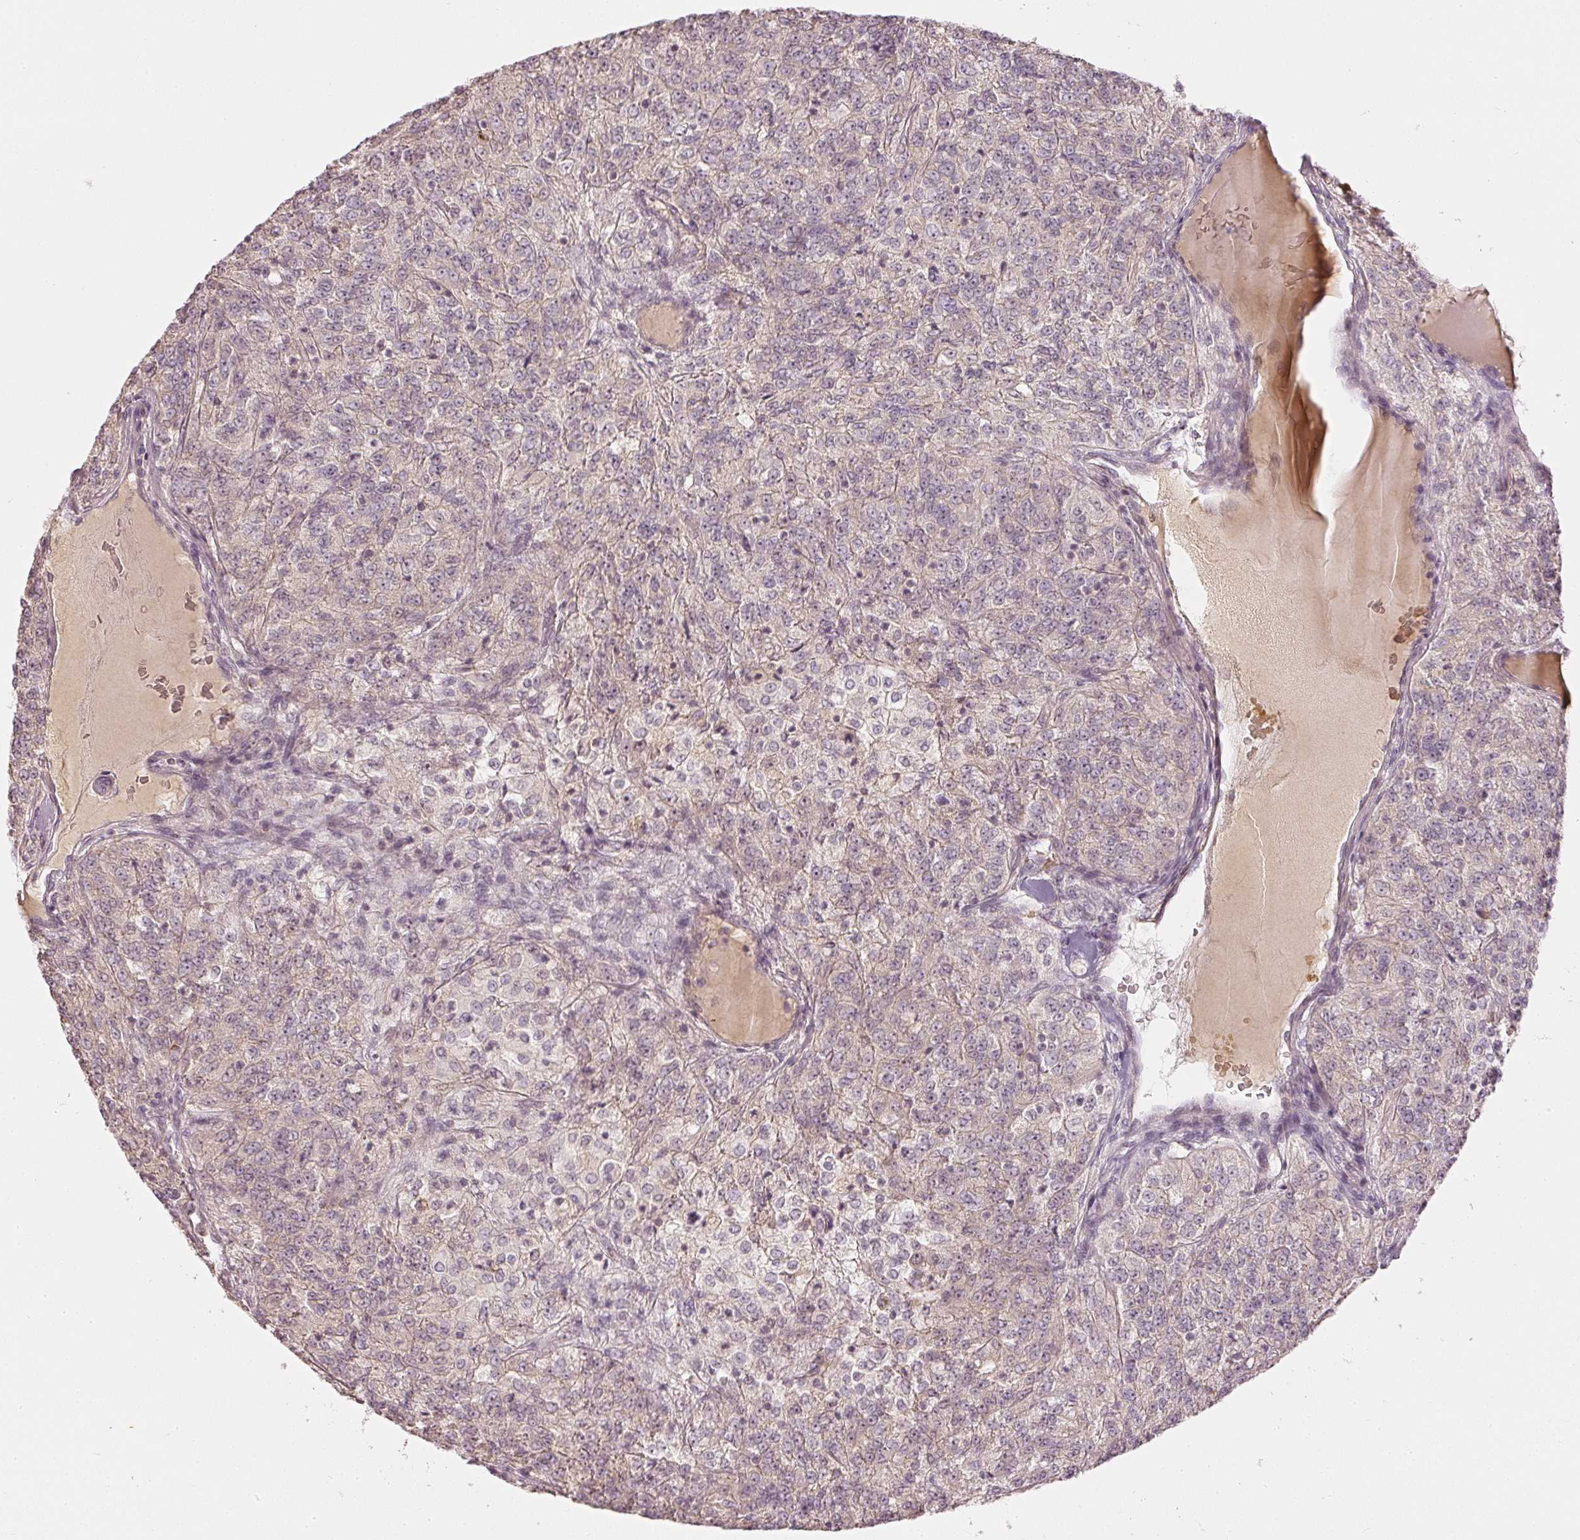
{"staining": {"intensity": "weak", "quantity": "<25%", "location": "cytoplasmic/membranous,nuclear"}, "tissue": "renal cancer", "cell_type": "Tumor cells", "image_type": "cancer", "snomed": [{"axis": "morphology", "description": "Adenocarcinoma, NOS"}, {"axis": "topography", "description": "Kidney"}], "caption": "The image exhibits no significant staining in tumor cells of renal cancer.", "gene": "GZMA", "patient": {"sex": "female", "age": 63}}